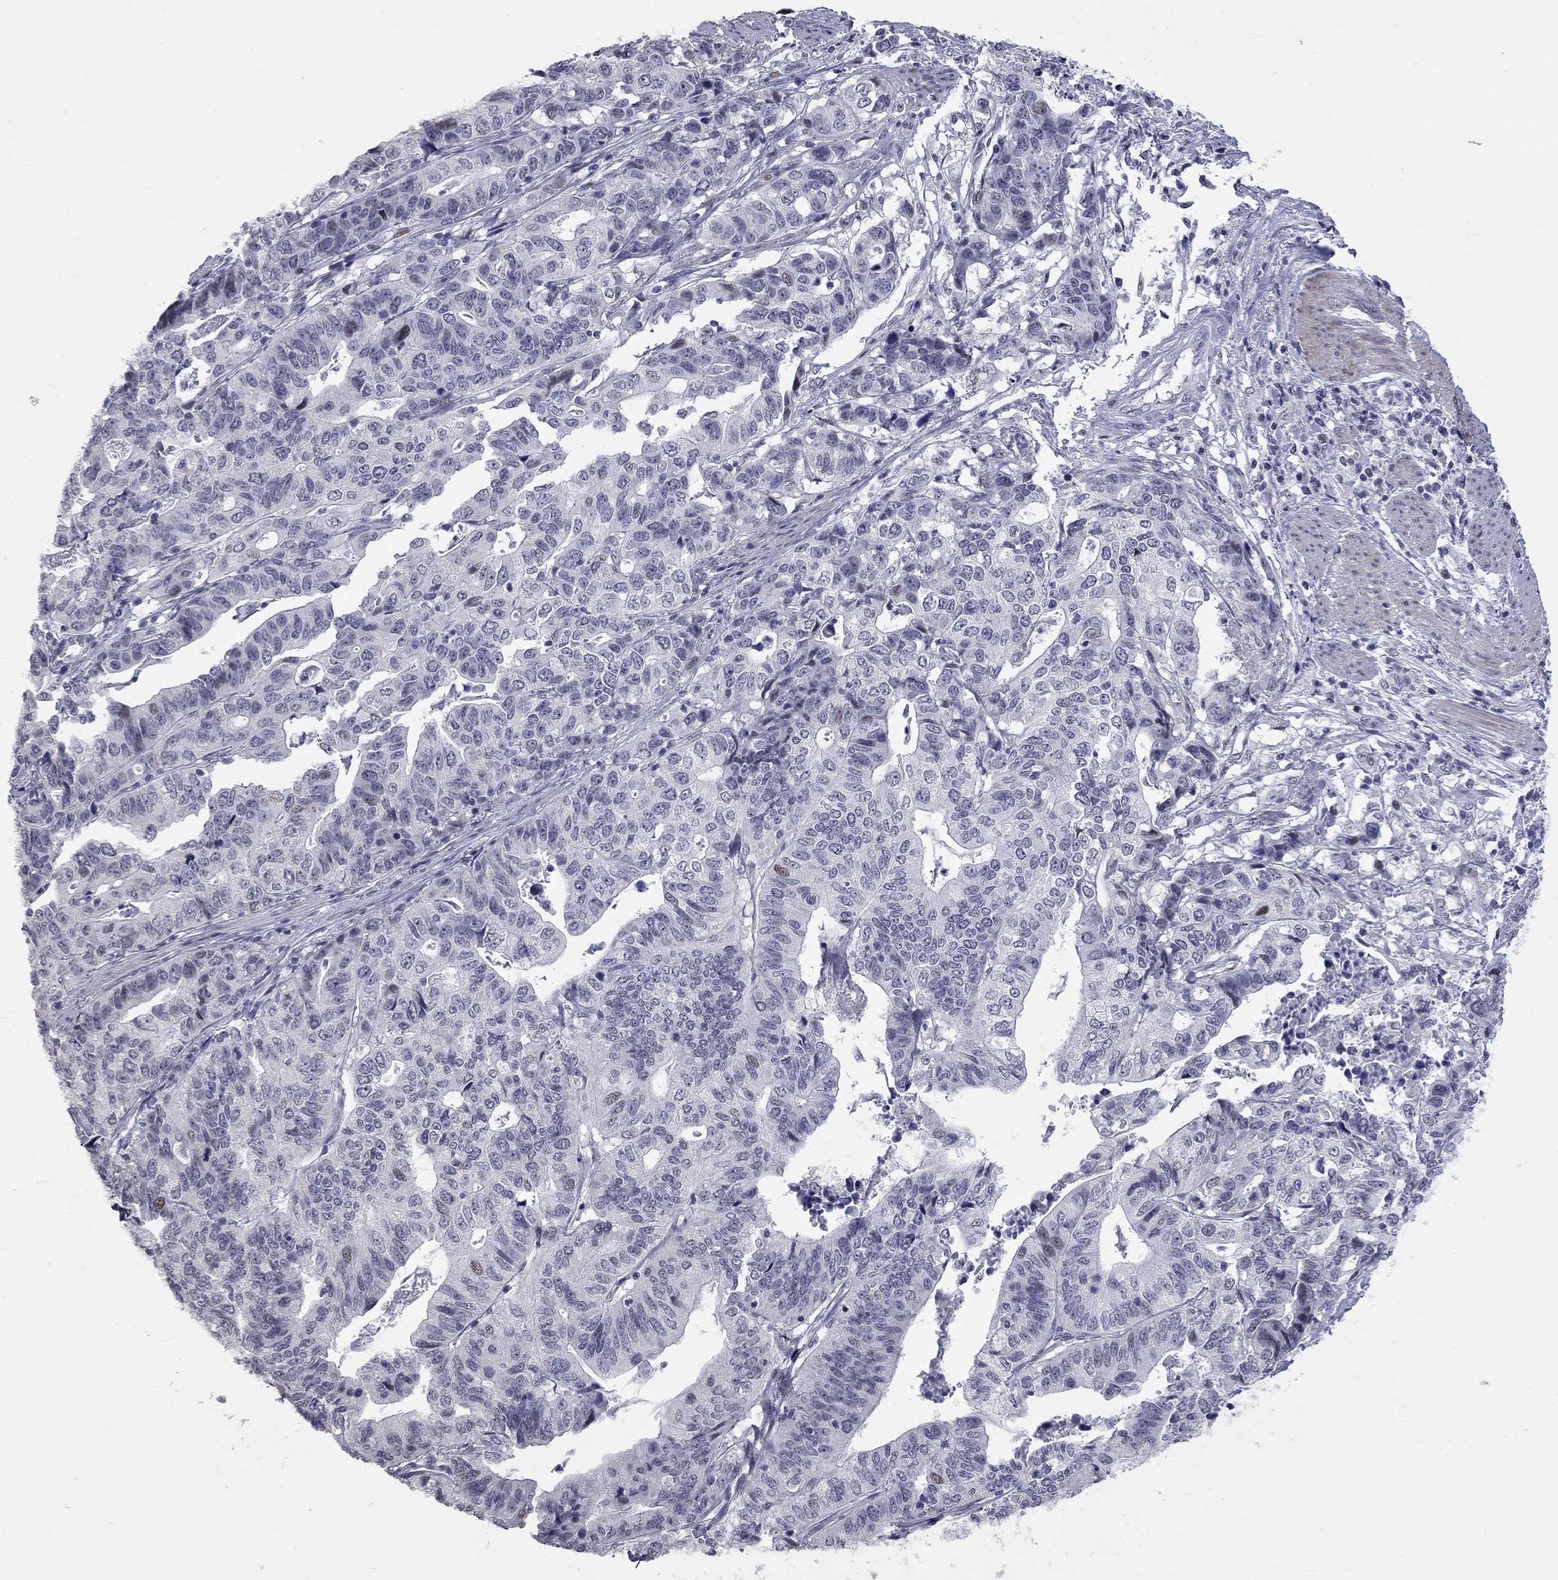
{"staining": {"intensity": "weak", "quantity": "<25%", "location": "nuclear"}, "tissue": "stomach cancer", "cell_type": "Tumor cells", "image_type": "cancer", "snomed": [{"axis": "morphology", "description": "Adenocarcinoma, NOS"}, {"axis": "topography", "description": "Stomach, upper"}], "caption": "A high-resolution photomicrograph shows IHC staining of stomach adenocarcinoma, which exhibits no significant expression in tumor cells.", "gene": "ZNF154", "patient": {"sex": "female", "age": 67}}